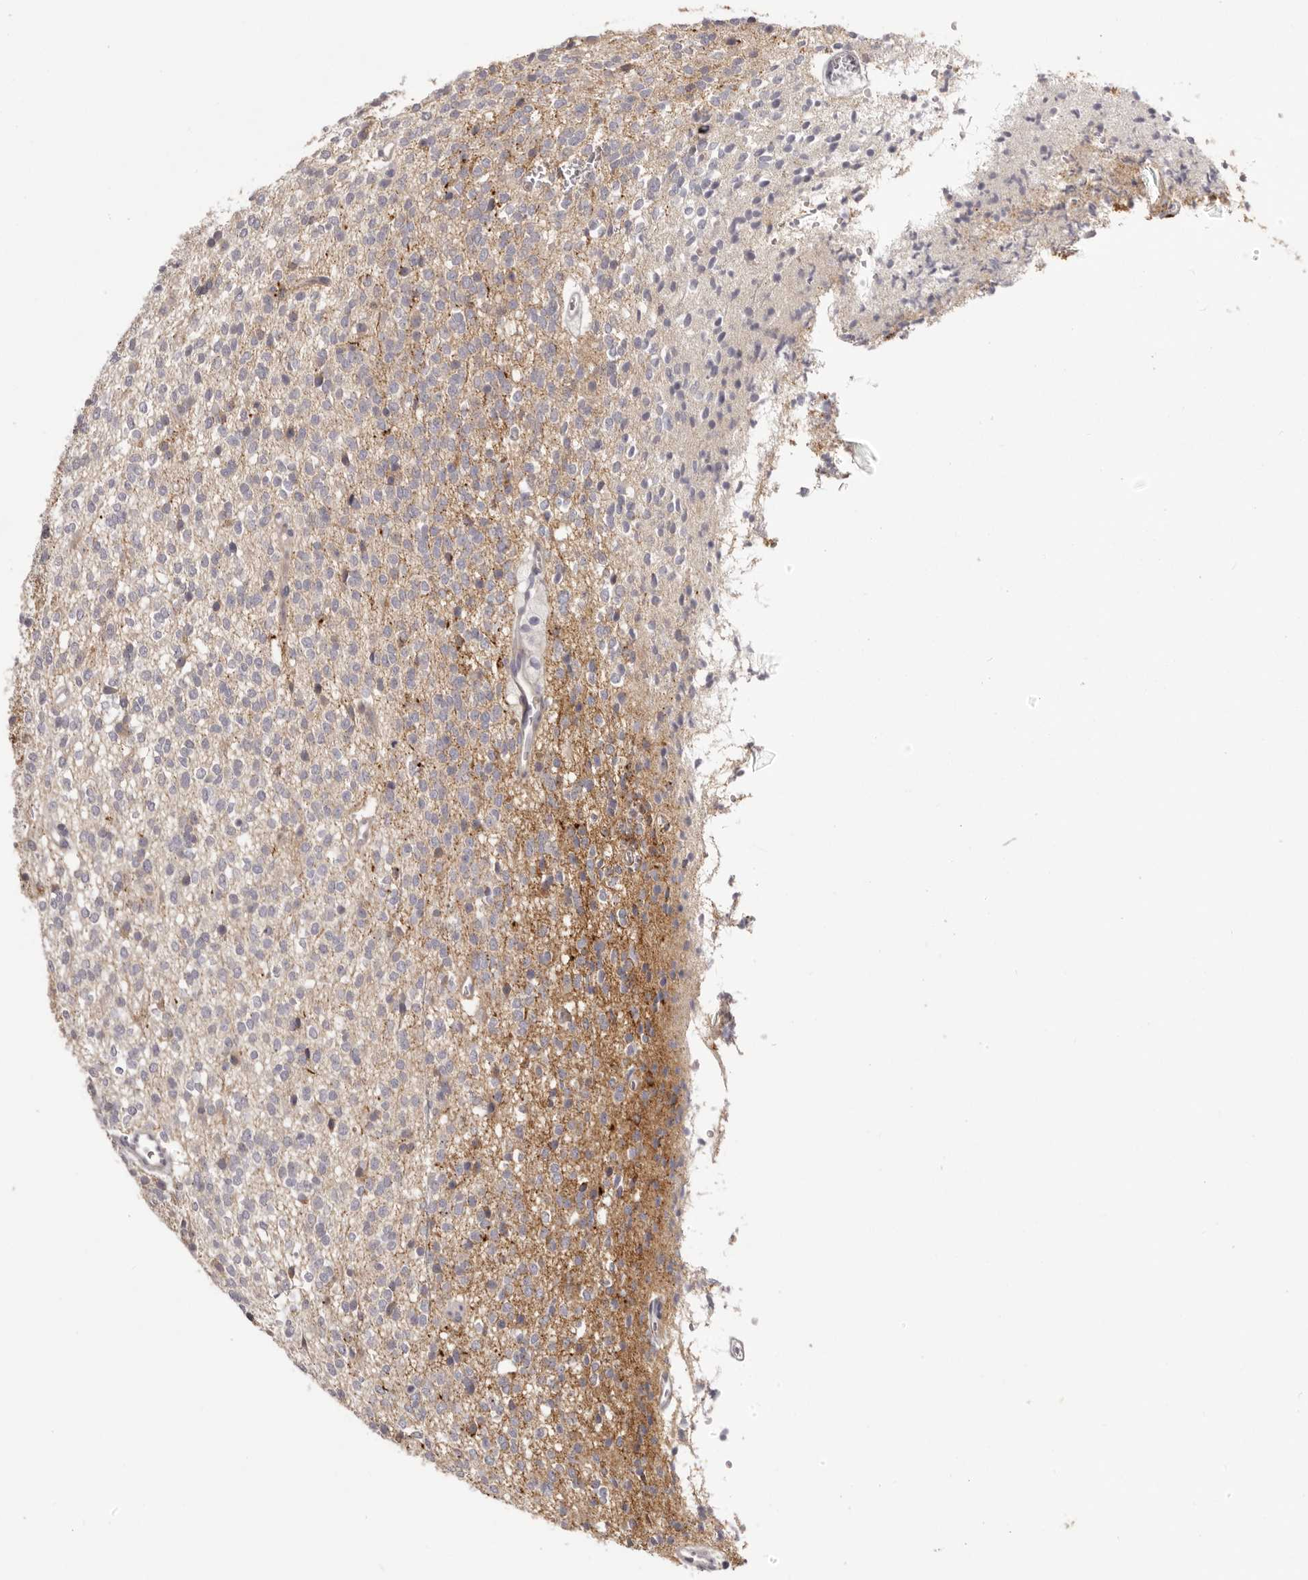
{"staining": {"intensity": "negative", "quantity": "none", "location": "none"}, "tissue": "glioma", "cell_type": "Tumor cells", "image_type": "cancer", "snomed": [{"axis": "morphology", "description": "Glioma, malignant, High grade"}, {"axis": "topography", "description": "Brain"}], "caption": "Histopathology image shows no significant protein positivity in tumor cells of high-grade glioma (malignant).", "gene": "OTUD3", "patient": {"sex": "male", "age": 34}}